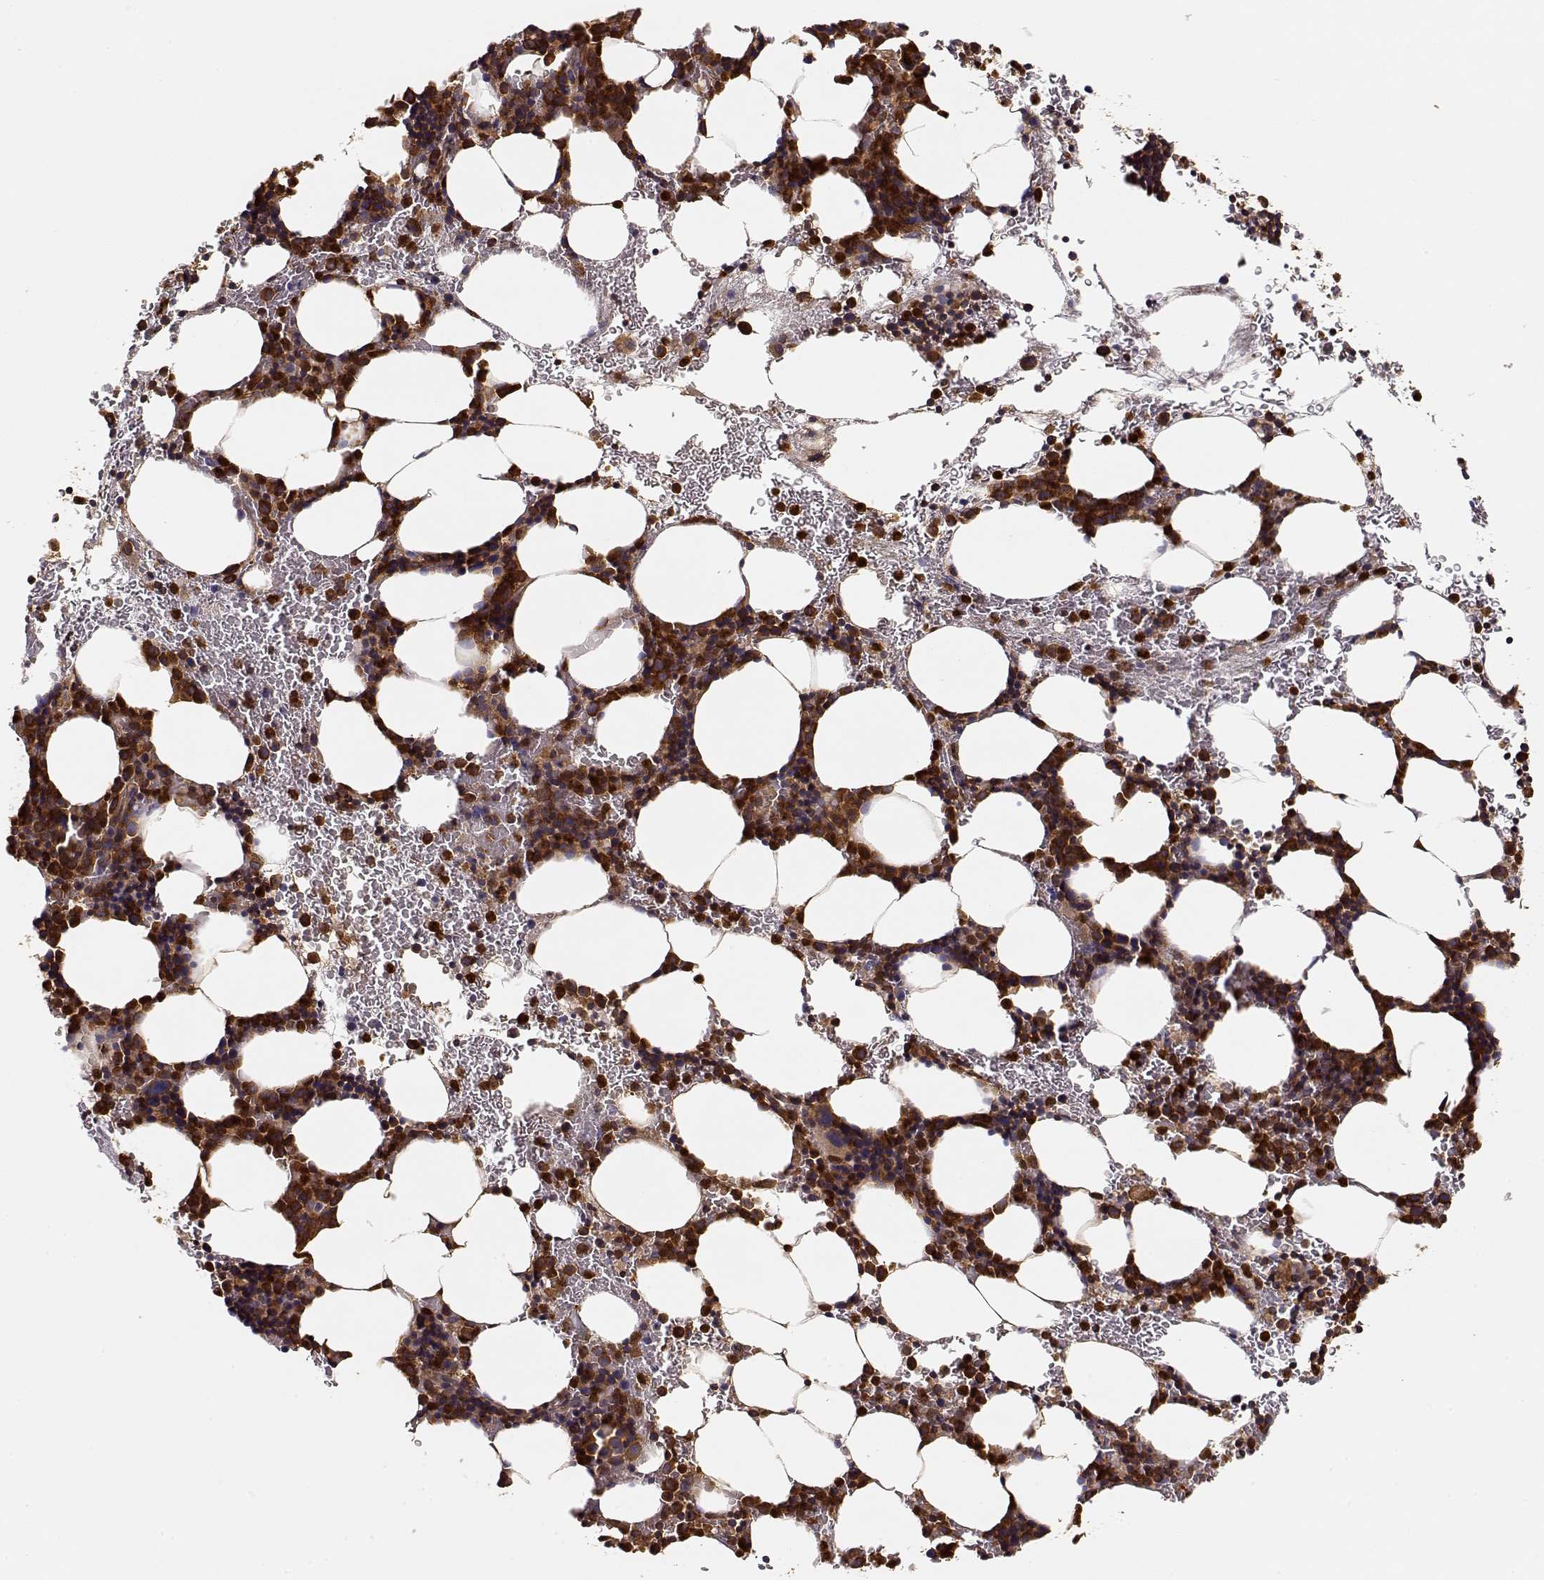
{"staining": {"intensity": "strong", "quantity": "25%-75%", "location": "cytoplasmic/membranous,nuclear"}, "tissue": "bone marrow", "cell_type": "Hematopoietic cells", "image_type": "normal", "snomed": [{"axis": "morphology", "description": "Normal tissue, NOS"}, {"axis": "topography", "description": "Bone marrow"}], "caption": "Brown immunohistochemical staining in benign human bone marrow demonstrates strong cytoplasmic/membranous,nuclear expression in about 25%-75% of hematopoietic cells. (DAB (3,3'-diaminobenzidine) IHC with brightfield microscopy, high magnification).", "gene": "ARHGEF2", "patient": {"sex": "male", "age": 77}}